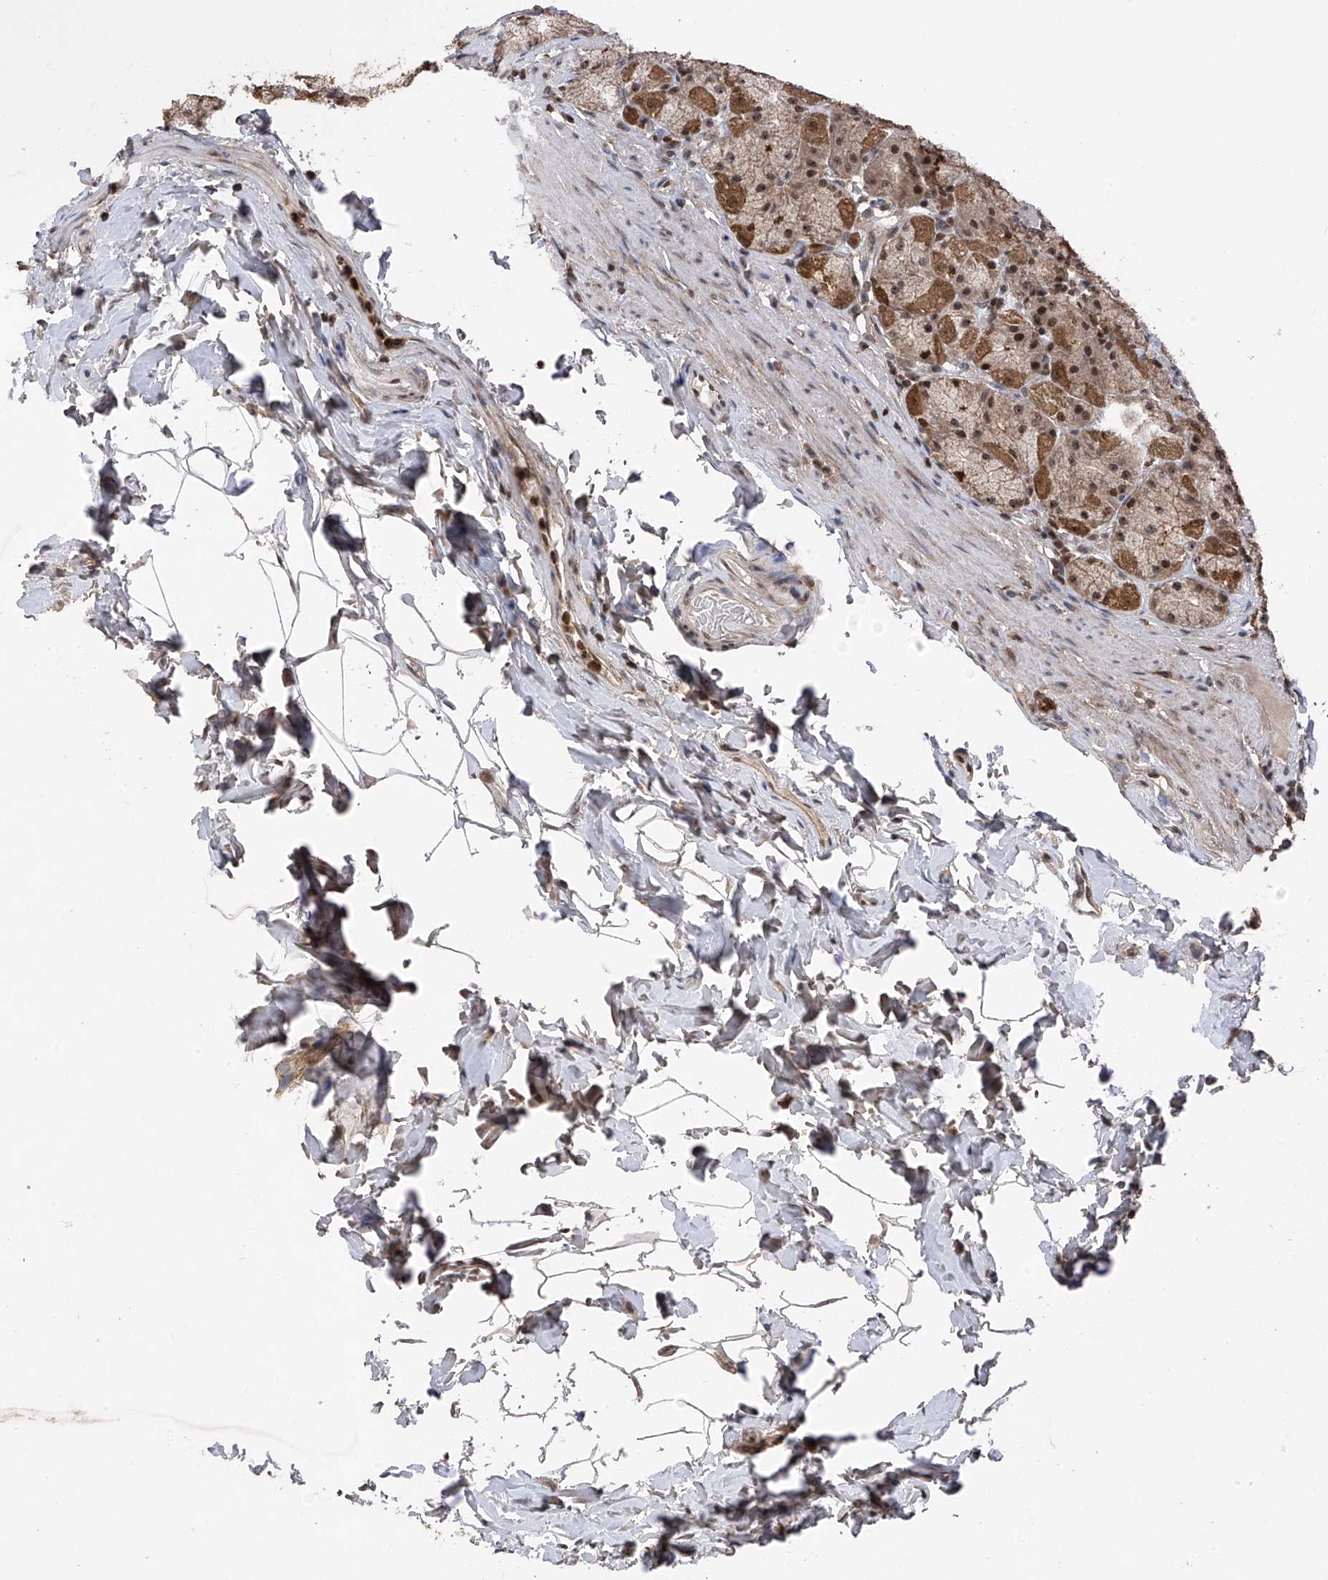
{"staining": {"intensity": "strong", "quantity": ">75%", "location": "cytoplasmic/membranous,nuclear"}, "tissue": "stomach", "cell_type": "Glandular cells", "image_type": "normal", "snomed": [{"axis": "morphology", "description": "Normal tissue, NOS"}, {"axis": "topography", "description": "Stomach, upper"}], "caption": "Immunohistochemical staining of normal human stomach reveals strong cytoplasmic/membranous,nuclear protein expression in approximately >75% of glandular cells. Using DAB (brown) and hematoxylin (blue) stains, captured at high magnification using brightfield microscopy.", "gene": "DNAJC9", "patient": {"sex": "male", "age": 68}}